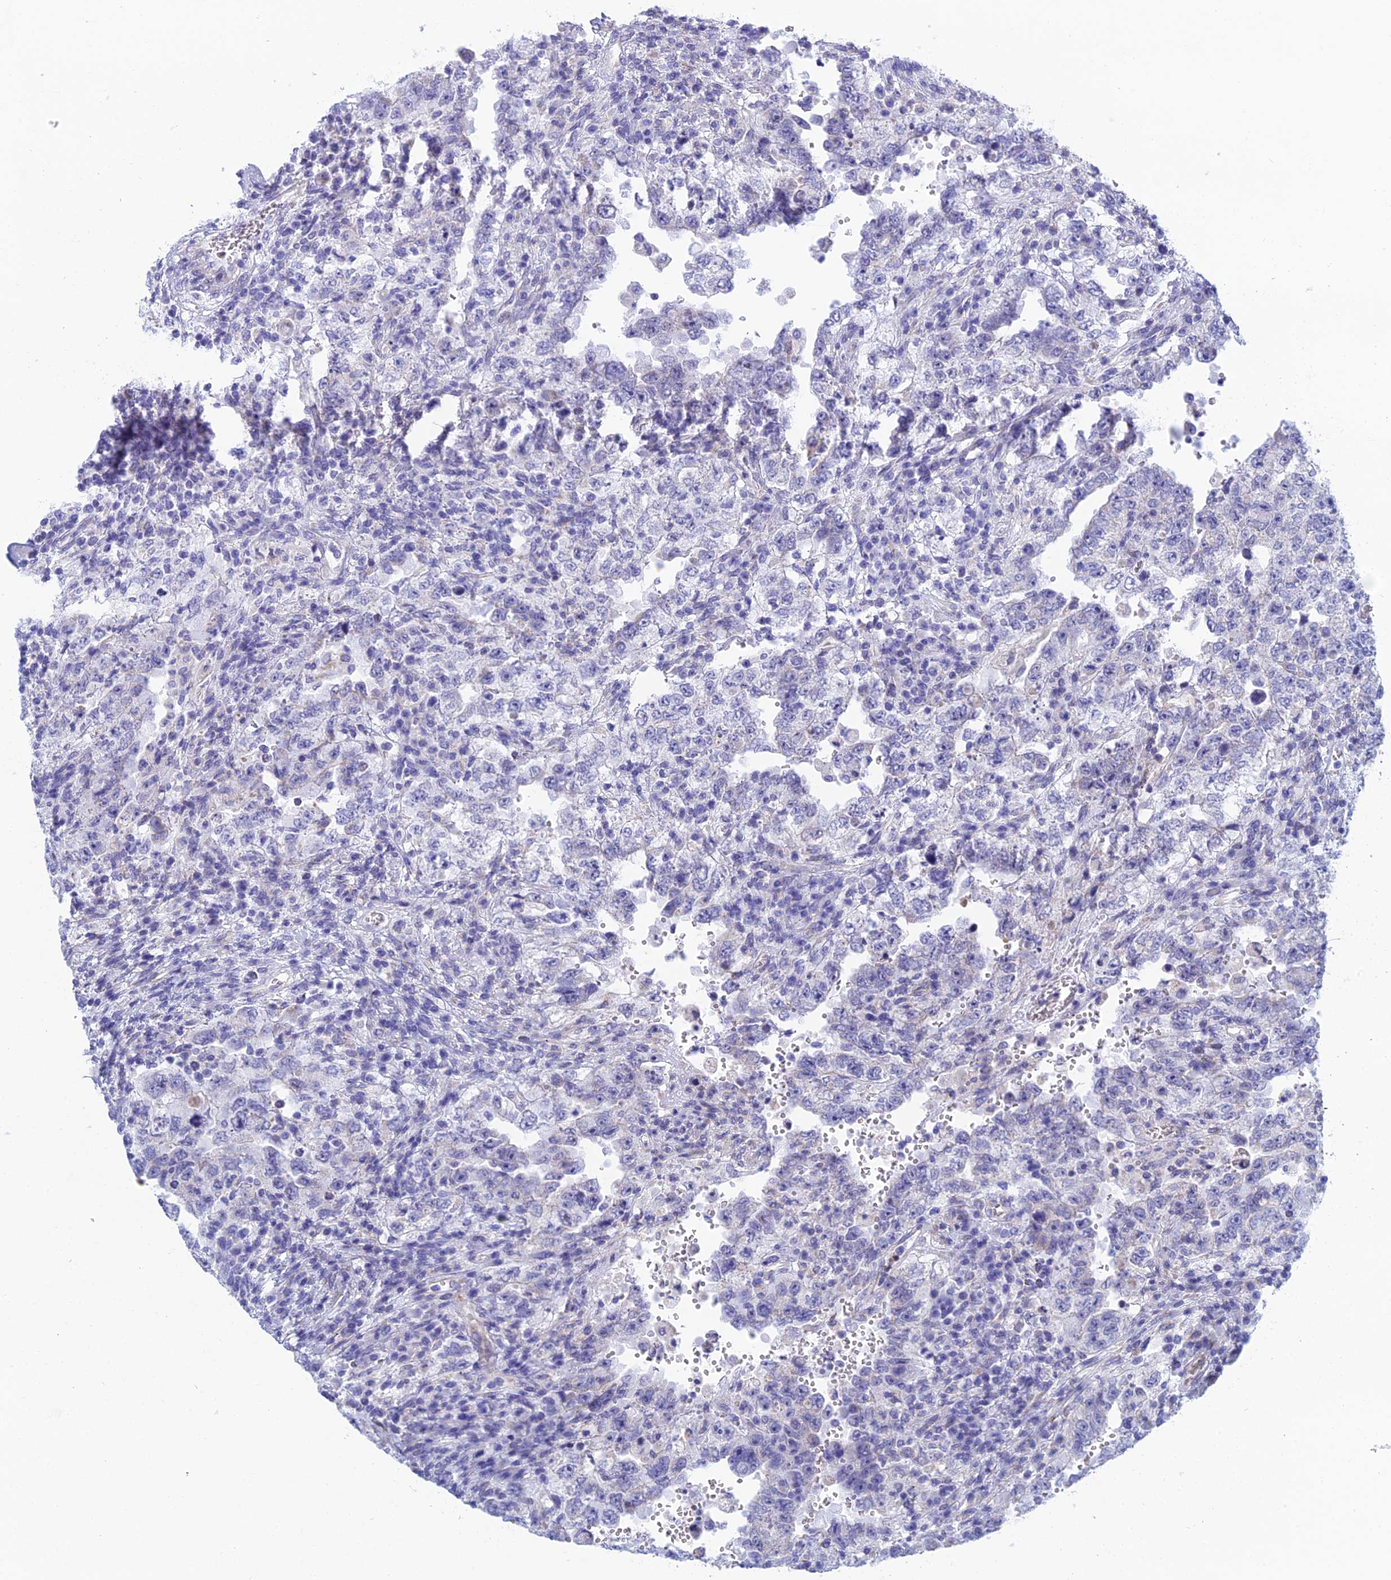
{"staining": {"intensity": "moderate", "quantity": "<25%", "location": "cytoplasmic/membranous"}, "tissue": "testis cancer", "cell_type": "Tumor cells", "image_type": "cancer", "snomed": [{"axis": "morphology", "description": "Carcinoma, Embryonal, NOS"}, {"axis": "topography", "description": "Testis"}], "caption": "Immunohistochemistry image of testis cancer stained for a protein (brown), which demonstrates low levels of moderate cytoplasmic/membranous positivity in approximately <25% of tumor cells.", "gene": "CFAP210", "patient": {"sex": "male", "age": 26}}